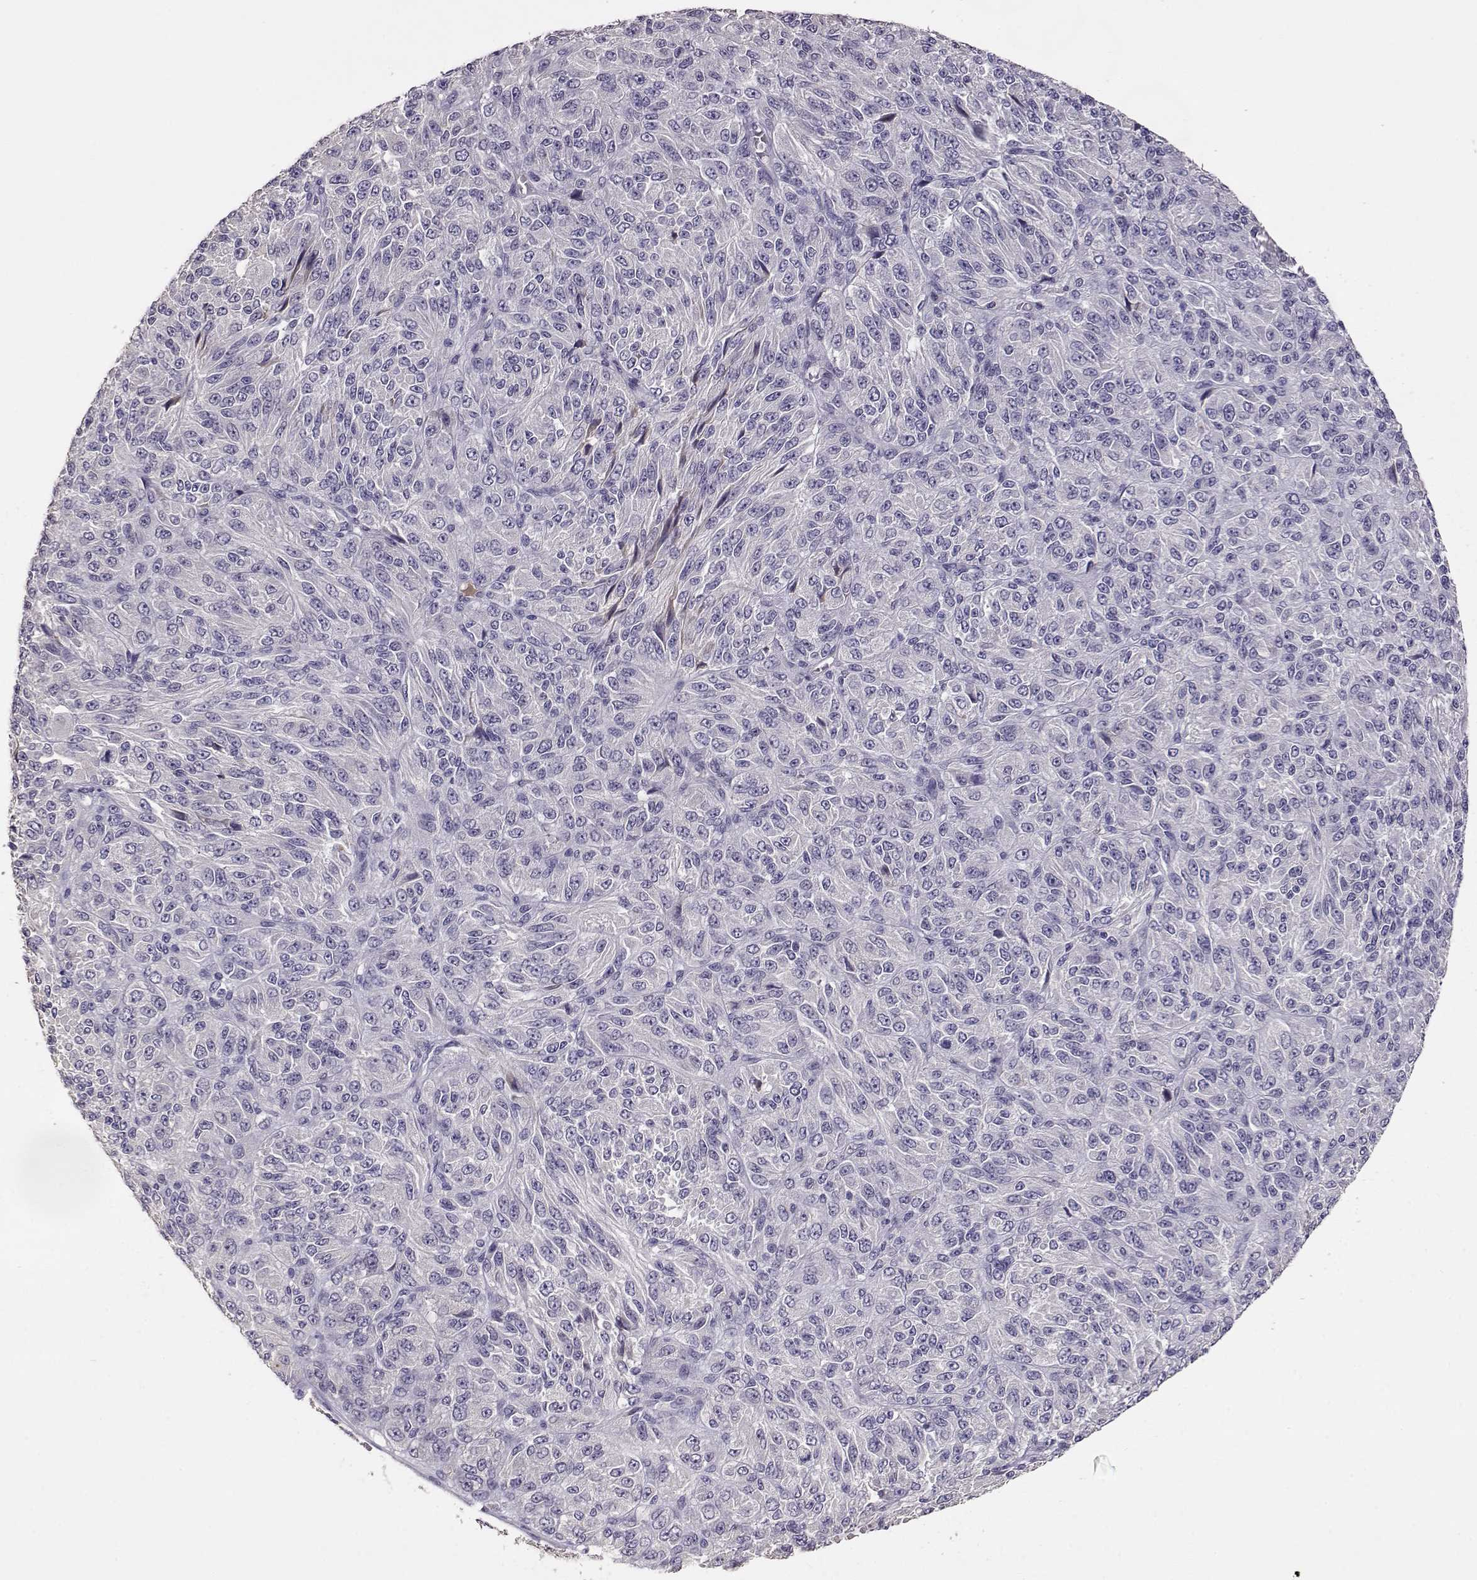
{"staining": {"intensity": "negative", "quantity": "none", "location": "none"}, "tissue": "melanoma", "cell_type": "Tumor cells", "image_type": "cancer", "snomed": [{"axis": "morphology", "description": "Malignant melanoma, Metastatic site"}, {"axis": "topography", "description": "Brain"}], "caption": "DAB (3,3'-diaminobenzidine) immunohistochemical staining of human melanoma shows no significant positivity in tumor cells.", "gene": "TACR1", "patient": {"sex": "female", "age": 56}}